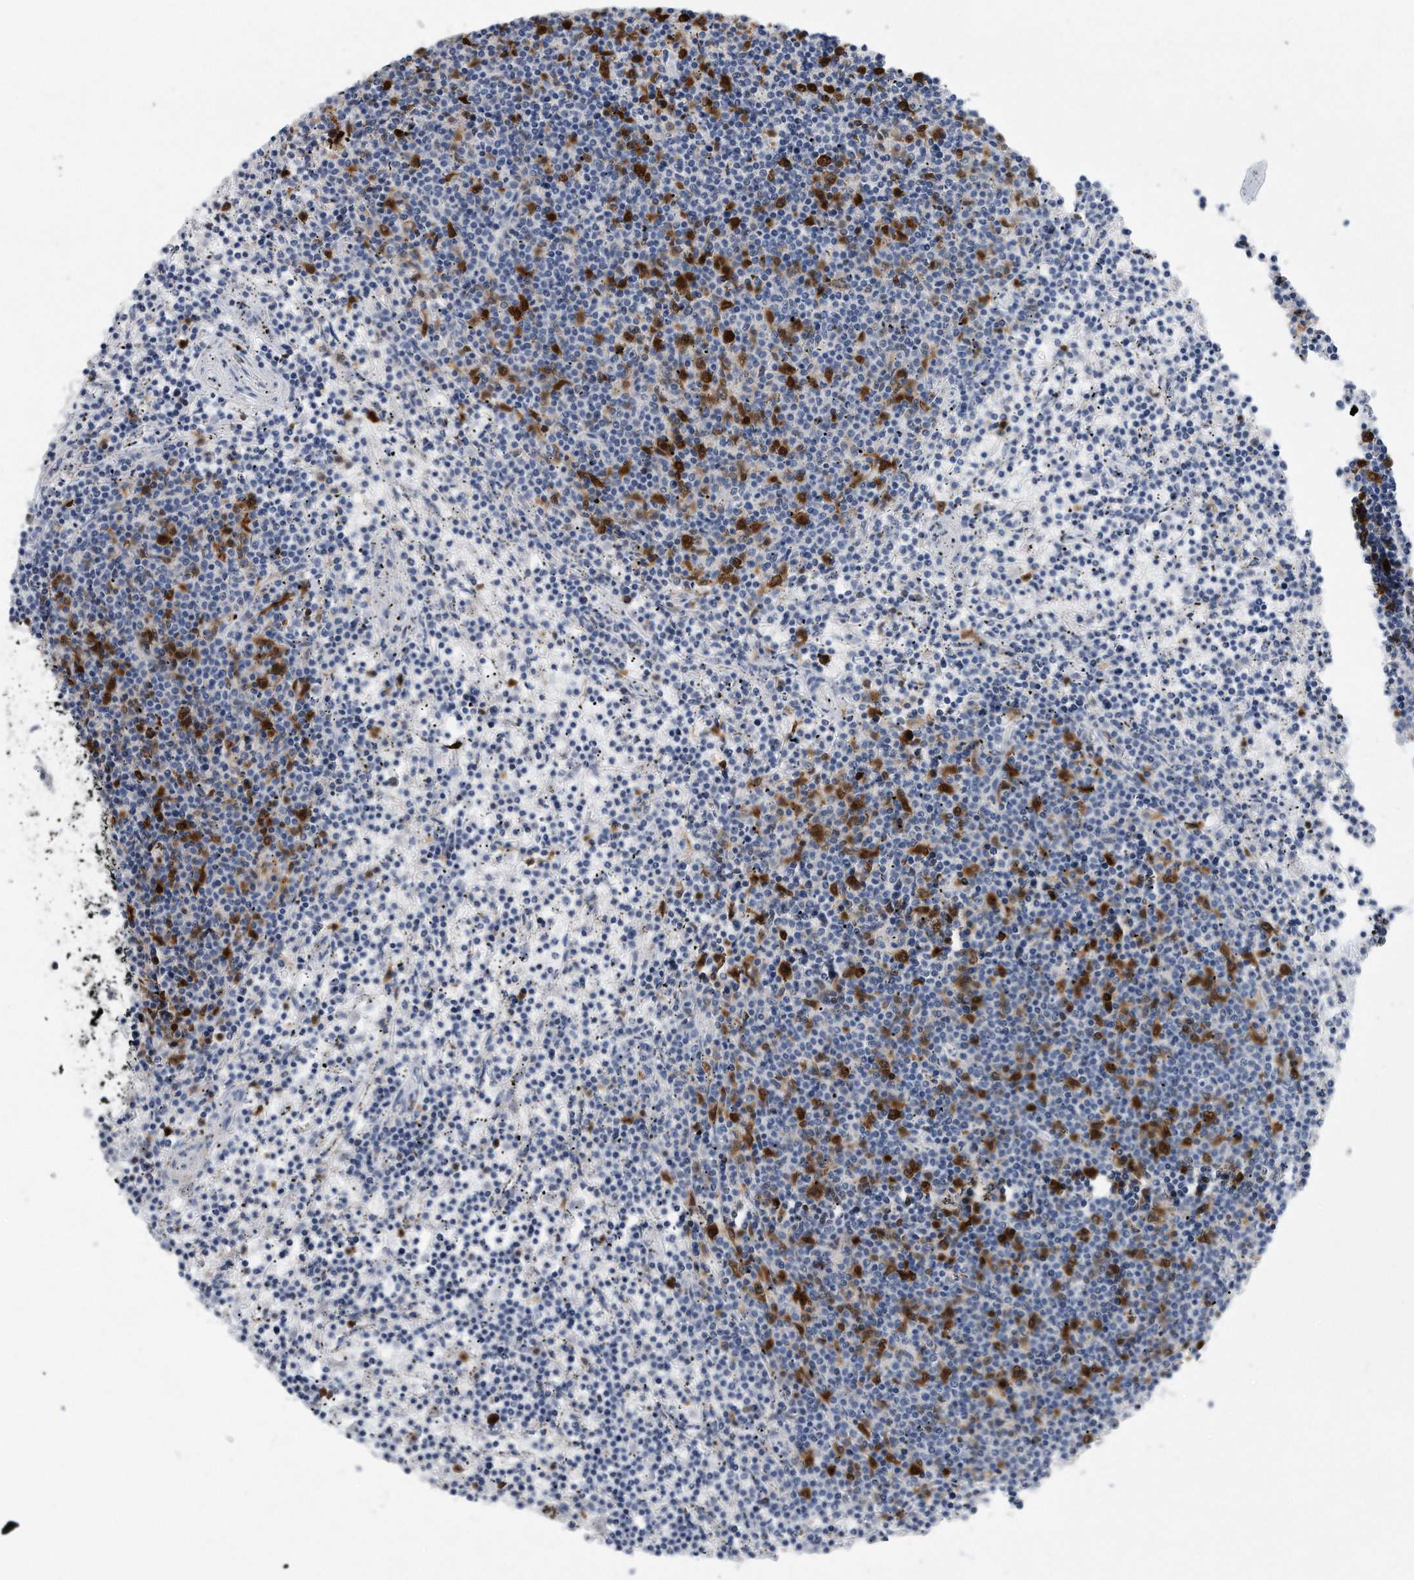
{"staining": {"intensity": "strong", "quantity": "<25%", "location": "nuclear"}, "tissue": "lymphoma", "cell_type": "Tumor cells", "image_type": "cancer", "snomed": [{"axis": "morphology", "description": "Malignant lymphoma, non-Hodgkin's type, Low grade"}, {"axis": "topography", "description": "Spleen"}], "caption": "DAB (3,3'-diaminobenzidine) immunohistochemical staining of lymphoma demonstrates strong nuclear protein expression in about <25% of tumor cells. (DAB IHC, brown staining for protein, blue staining for nuclei).", "gene": "PCNA", "patient": {"sex": "female", "age": 50}}